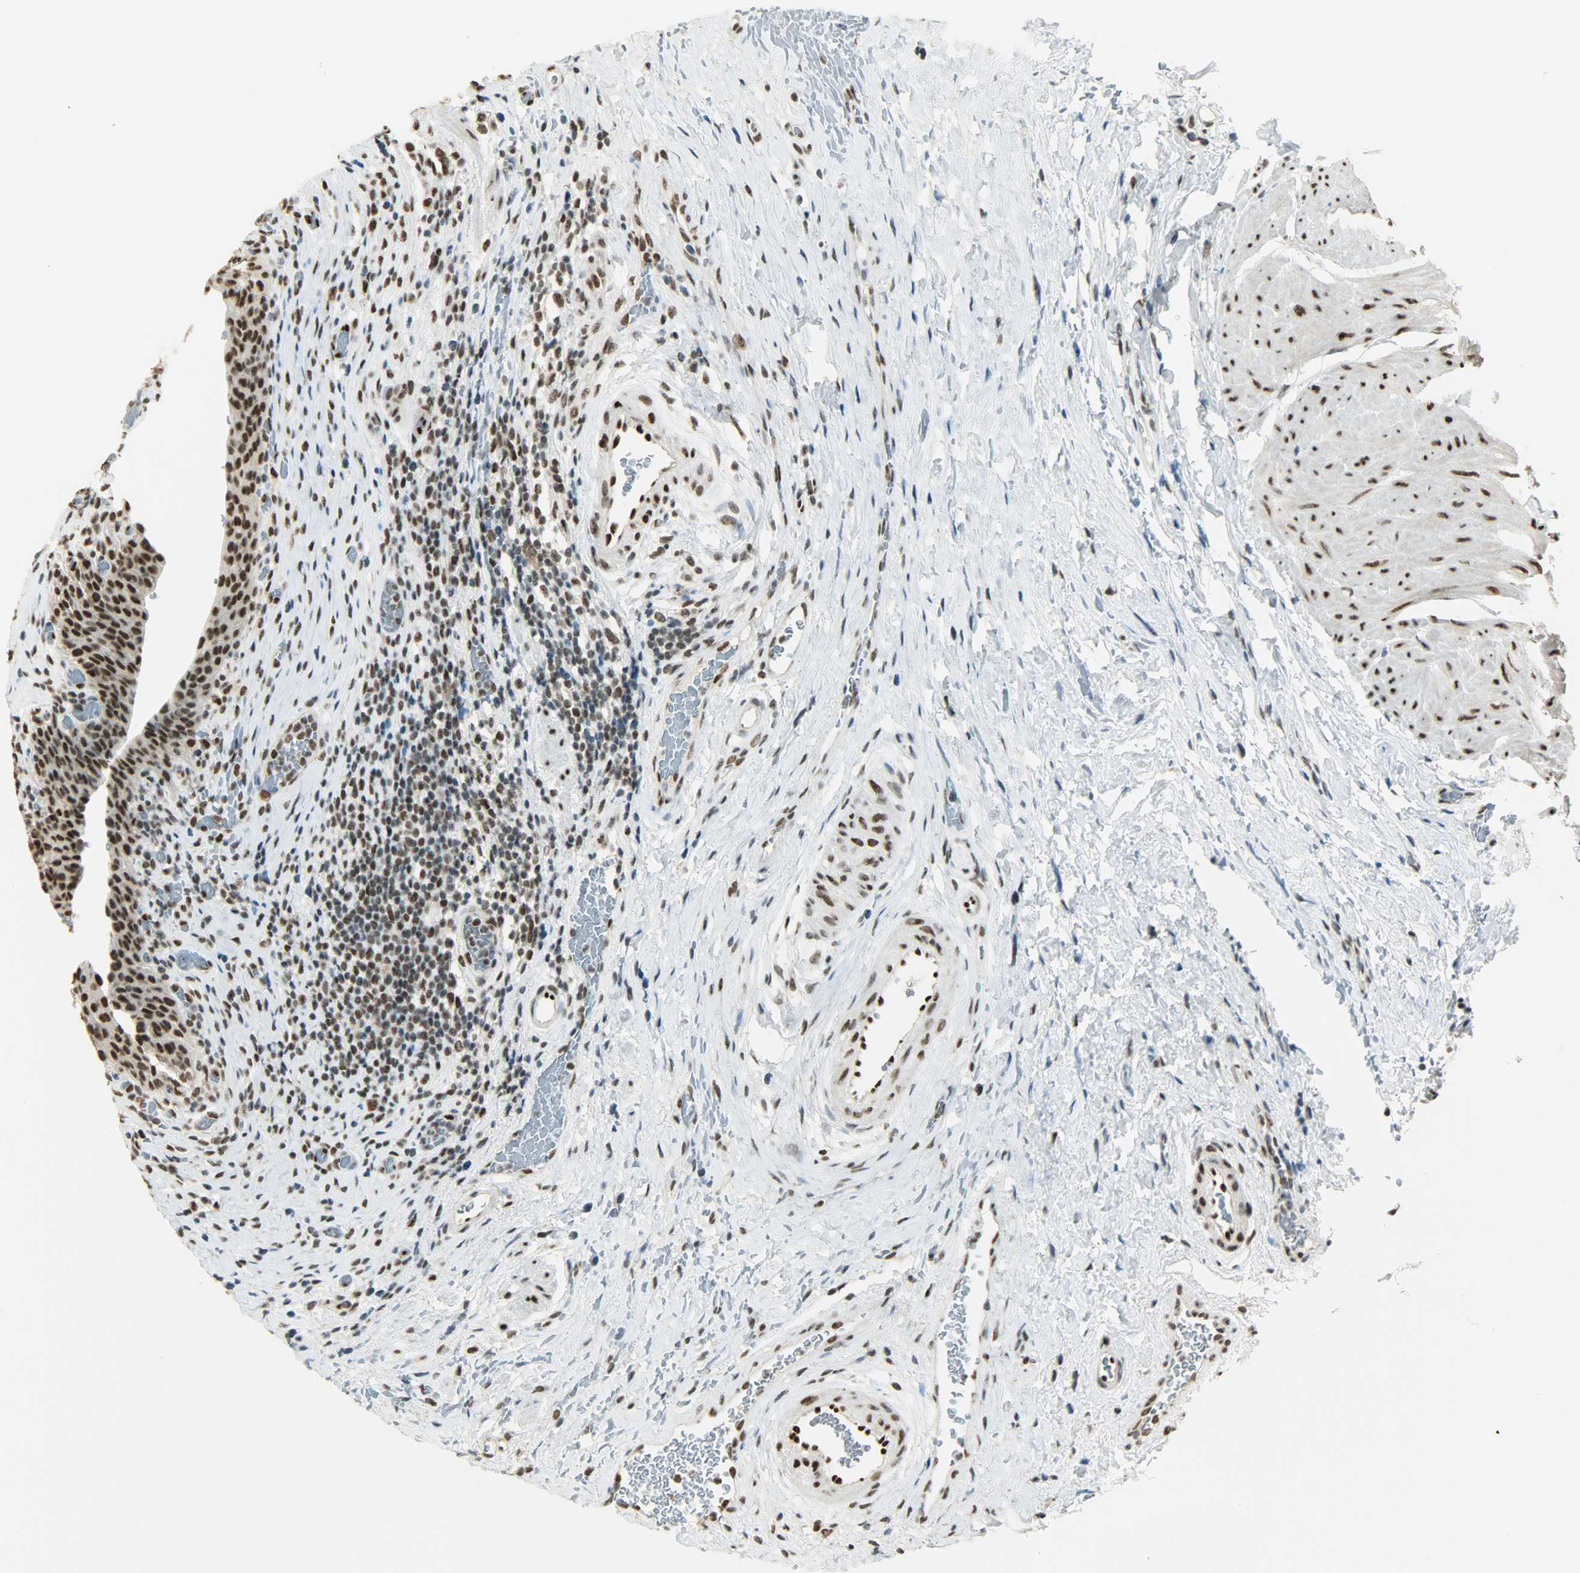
{"staining": {"intensity": "strong", "quantity": ">75%", "location": "nuclear"}, "tissue": "urinary bladder", "cell_type": "Urothelial cells", "image_type": "normal", "snomed": [{"axis": "morphology", "description": "Normal tissue, NOS"}, {"axis": "morphology", "description": "Urothelial carcinoma, High grade"}, {"axis": "topography", "description": "Urinary bladder"}], "caption": "Immunohistochemistry of normal human urinary bladder reveals high levels of strong nuclear positivity in about >75% of urothelial cells.", "gene": "MYEF2", "patient": {"sex": "male", "age": 51}}